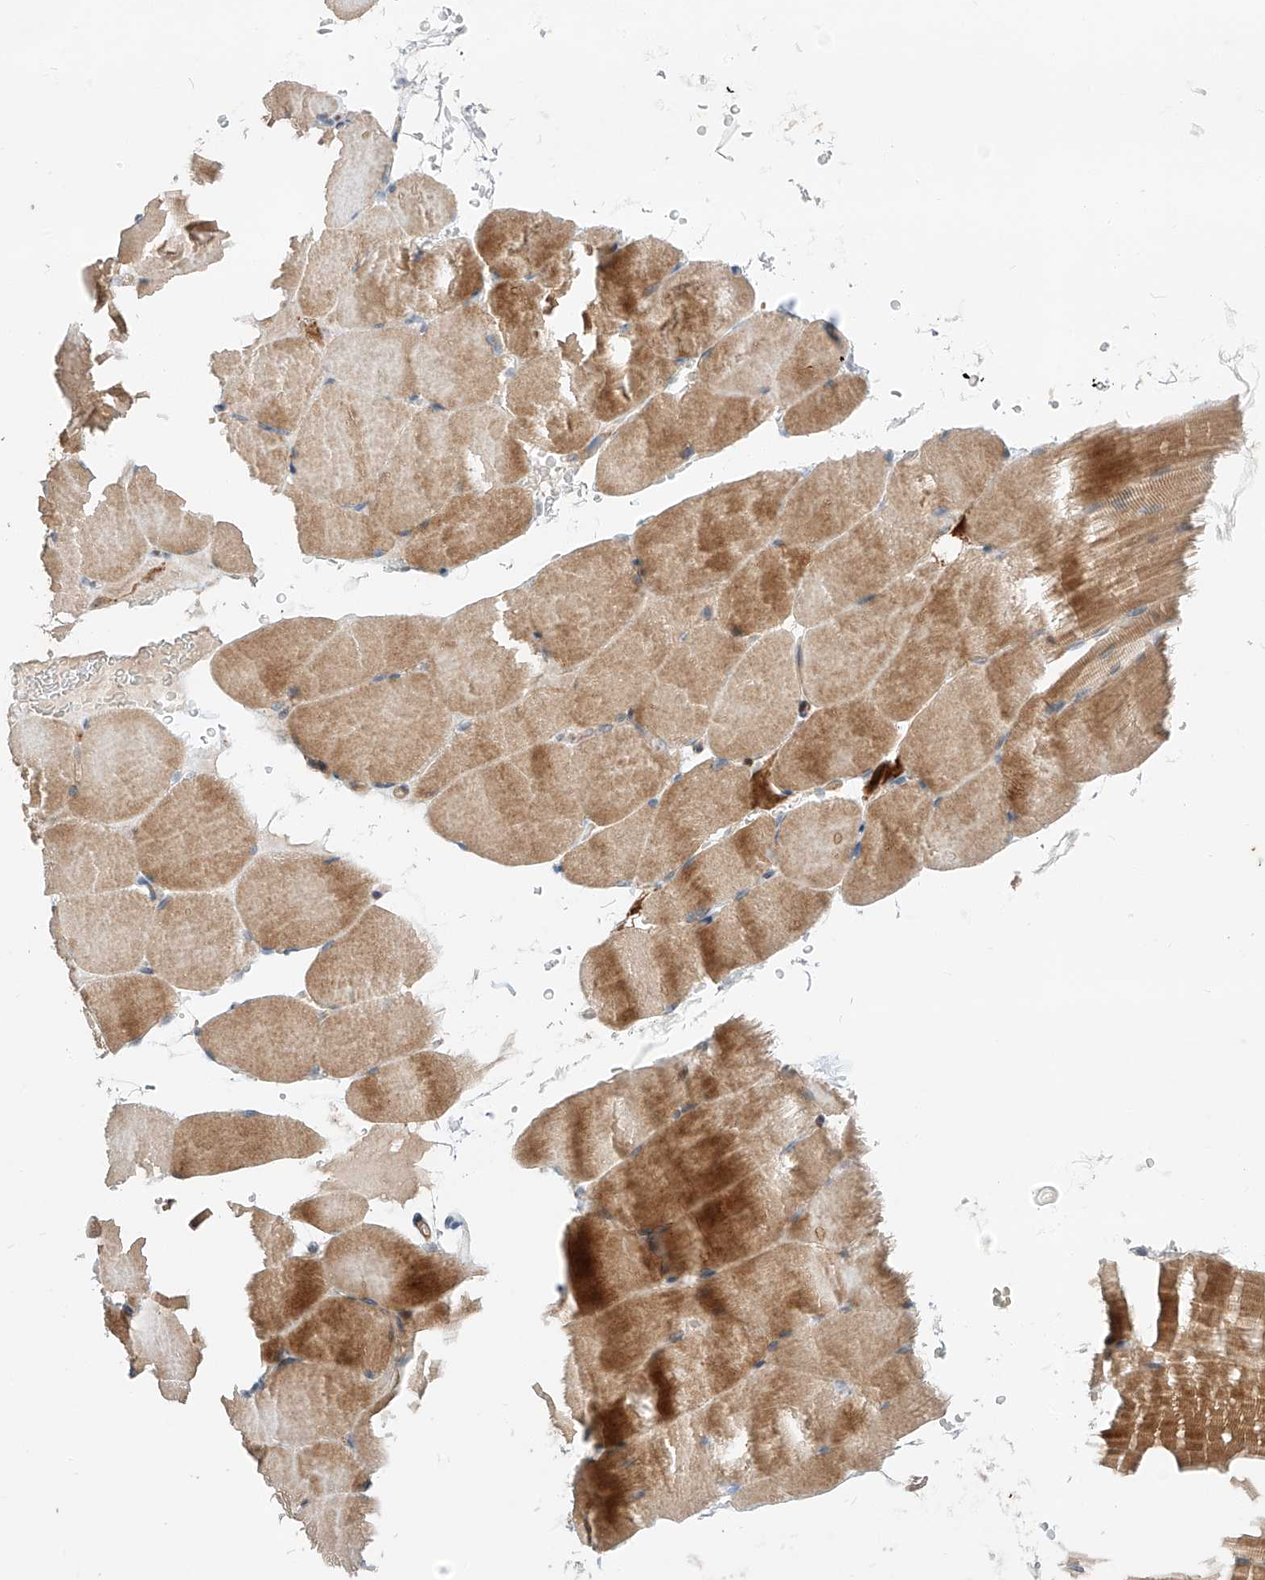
{"staining": {"intensity": "moderate", "quantity": ">75%", "location": "cytoplasmic/membranous"}, "tissue": "skeletal muscle", "cell_type": "Myocytes", "image_type": "normal", "snomed": [{"axis": "morphology", "description": "Normal tissue, NOS"}, {"axis": "topography", "description": "Skeletal muscle"}, {"axis": "topography", "description": "Parathyroid gland"}], "caption": "Immunohistochemistry photomicrograph of normal skeletal muscle: skeletal muscle stained using IHC exhibits medium levels of moderate protein expression localized specifically in the cytoplasmic/membranous of myocytes, appearing as a cytoplasmic/membranous brown color.", "gene": "RUSC1", "patient": {"sex": "female", "age": 37}}